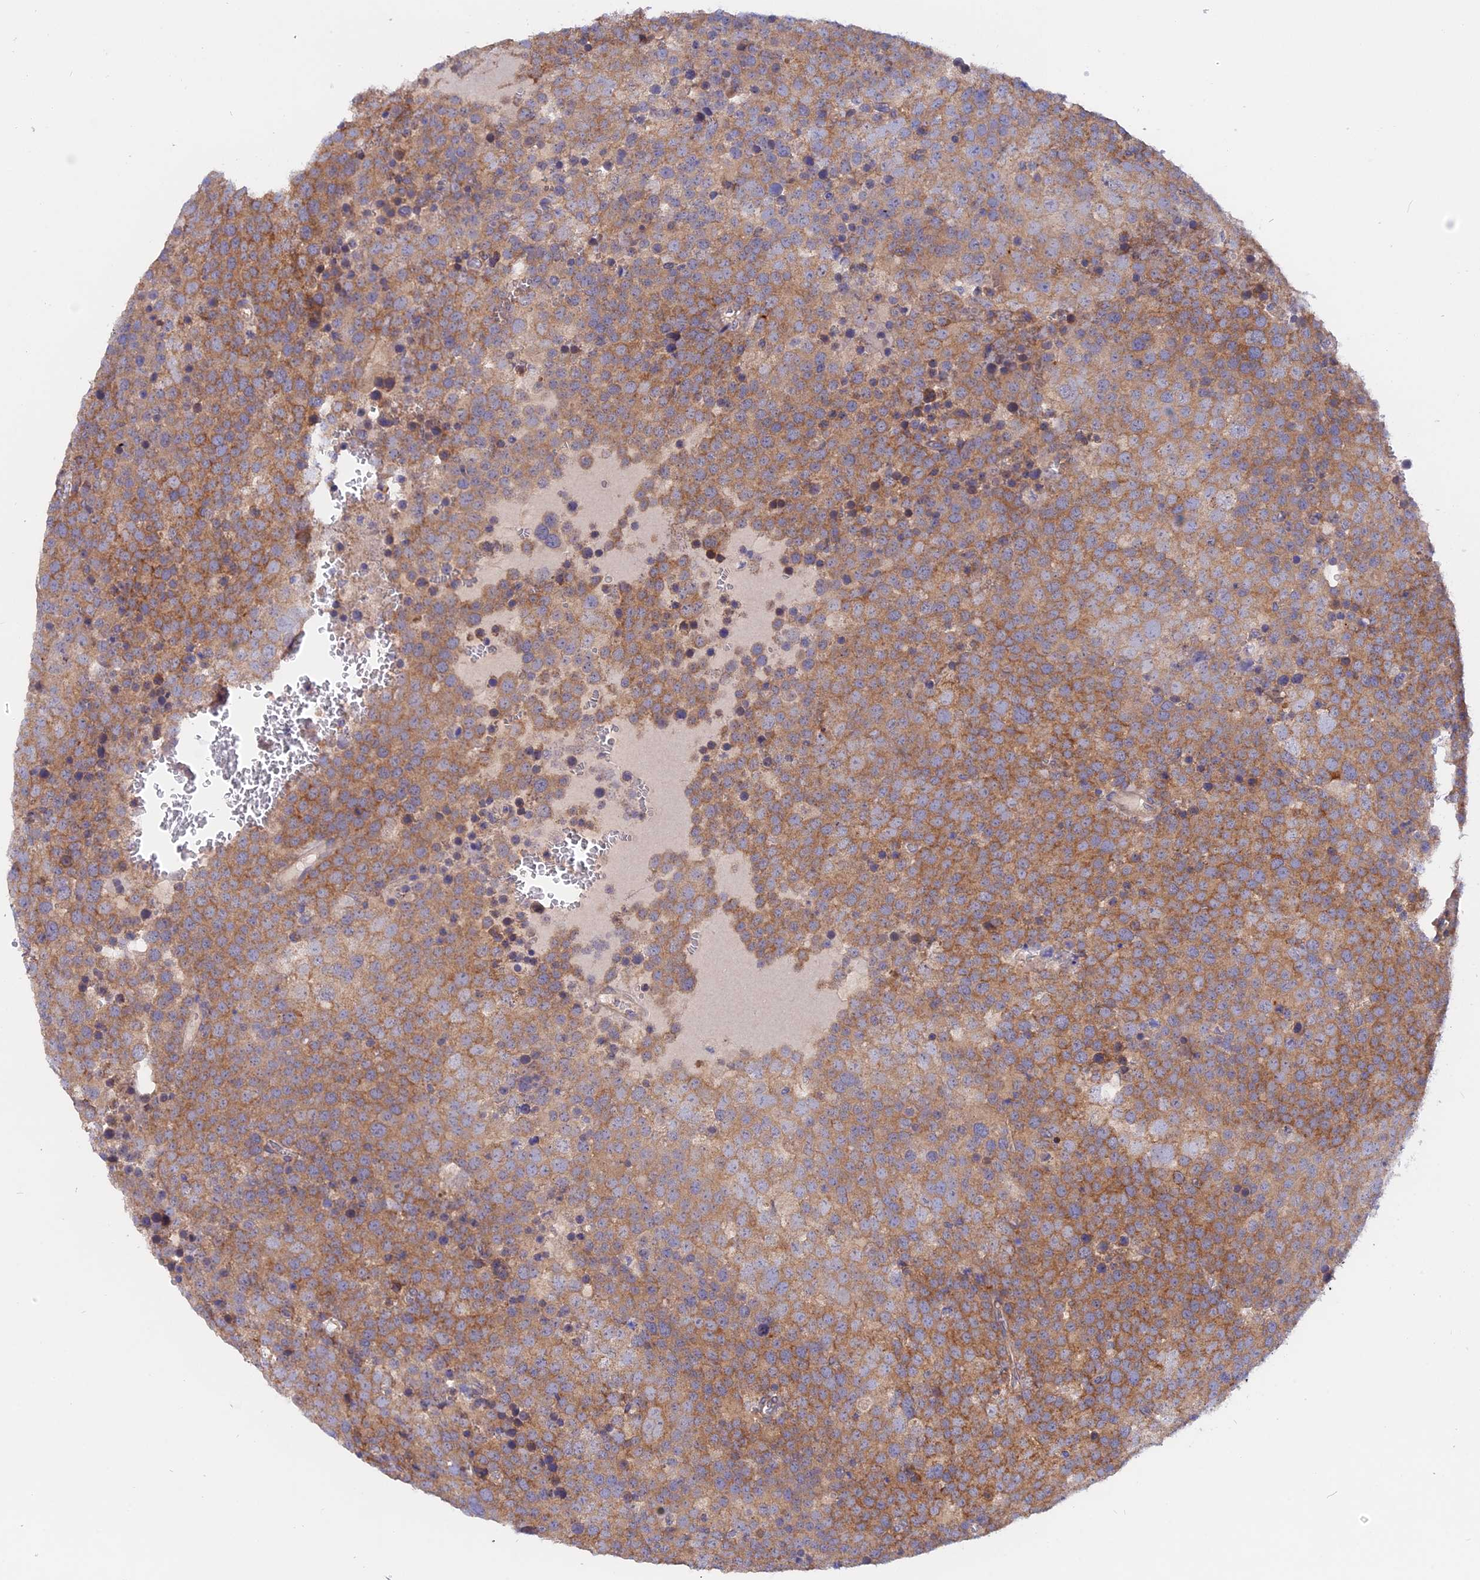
{"staining": {"intensity": "moderate", "quantity": ">75%", "location": "cytoplasmic/membranous"}, "tissue": "testis cancer", "cell_type": "Tumor cells", "image_type": "cancer", "snomed": [{"axis": "morphology", "description": "Seminoma, NOS"}, {"axis": "topography", "description": "Testis"}], "caption": "This micrograph demonstrates IHC staining of human testis cancer (seminoma), with medium moderate cytoplasmic/membranous expression in approximately >75% of tumor cells.", "gene": "HYCC1", "patient": {"sex": "male", "age": 71}}